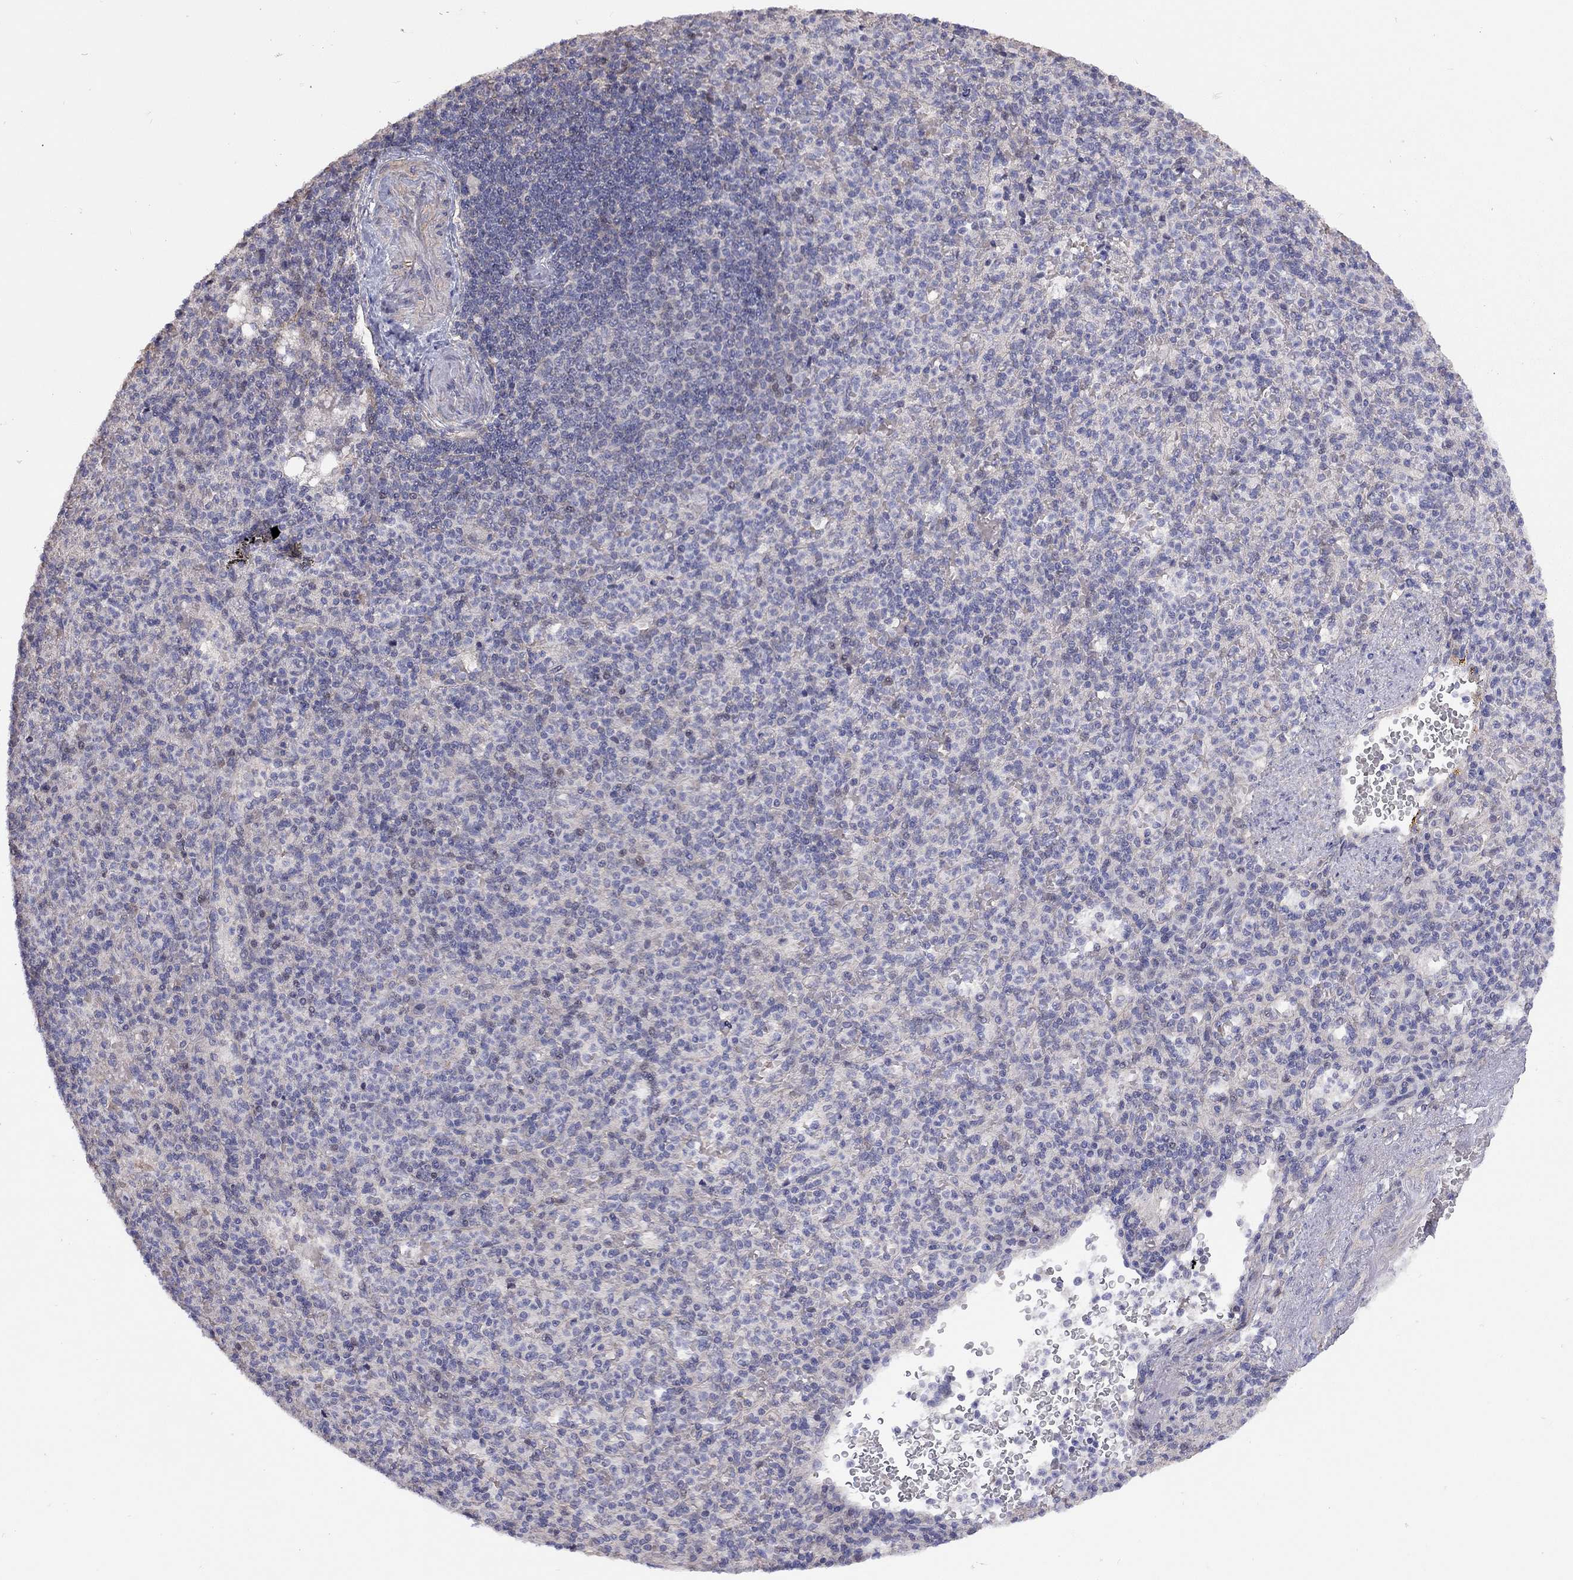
{"staining": {"intensity": "negative", "quantity": "none", "location": "none"}, "tissue": "spleen", "cell_type": "Cells in red pulp", "image_type": "normal", "snomed": [{"axis": "morphology", "description": "Normal tissue, NOS"}, {"axis": "topography", "description": "Spleen"}], "caption": "This micrograph is of unremarkable spleen stained with immunohistochemistry (IHC) to label a protein in brown with the nuclei are counter-stained blue. There is no expression in cells in red pulp. The staining is performed using DAB (3,3'-diaminobenzidine) brown chromogen with nuclei counter-stained in using hematoxylin.", "gene": "SYTL2", "patient": {"sex": "female", "age": 74}}